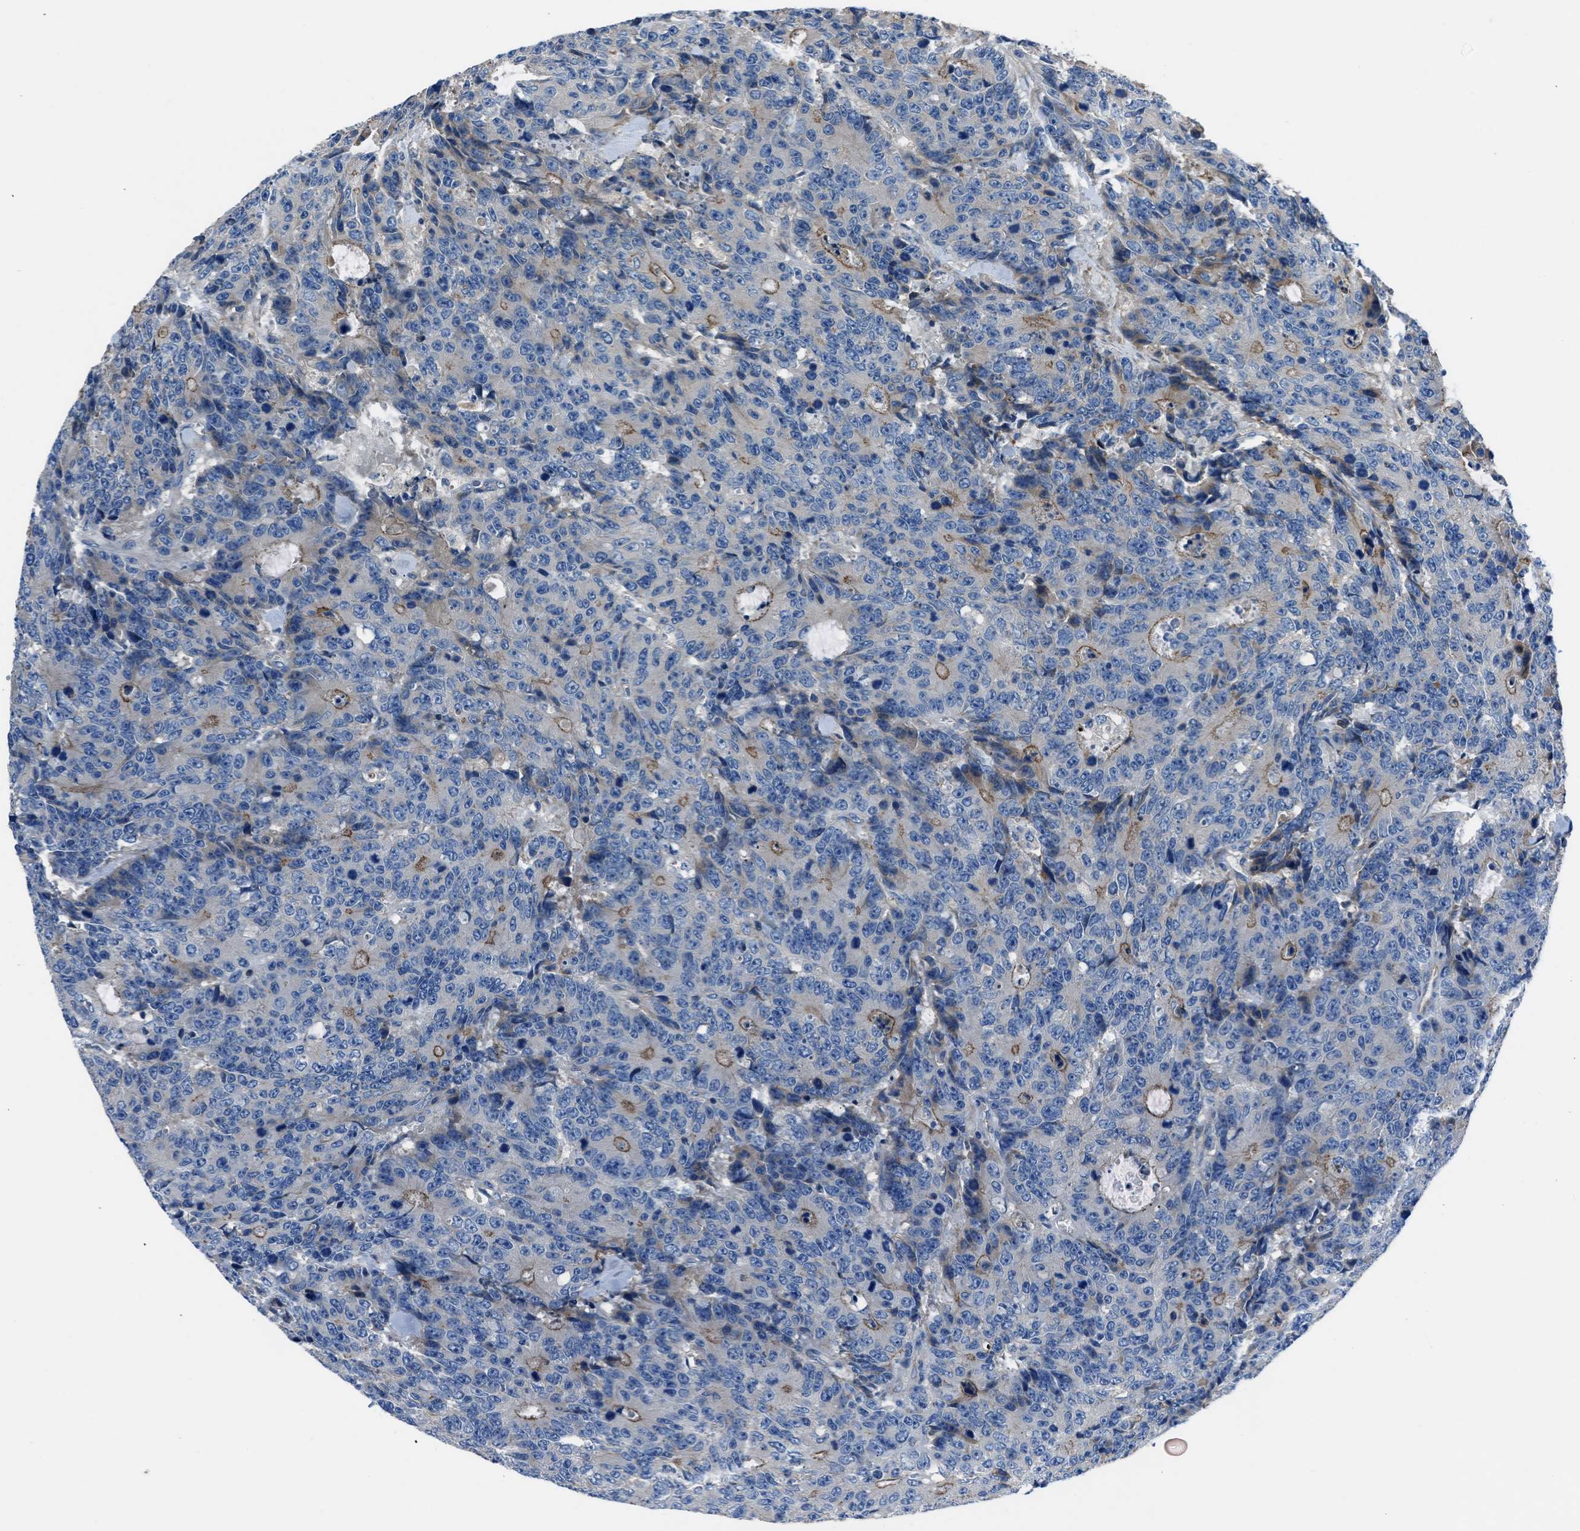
{"staining": {"intensity": "moderate", "quantity": "<25%", "location": "cytoplasmic/membranous"}, "tissue": "colorectal cancer", "cell_type": "Tumor cells", "image_type": "cancer", "snomed": [{"axis": "morphology", "description": "Adenocarcinoma, NOS"}, {"axis": "topography", "description": "Colon"}], "caption": "Immunohistochemical staining of colorectal cancer reveals moderate cytoplasmic/membranous protein positivity in approximately <25% of tumor cells. (Brightfield microscopy of DAB IHC at high magnification).", "gene": "SLC38A6", "patient": {"sex": "female", "age": 86}}